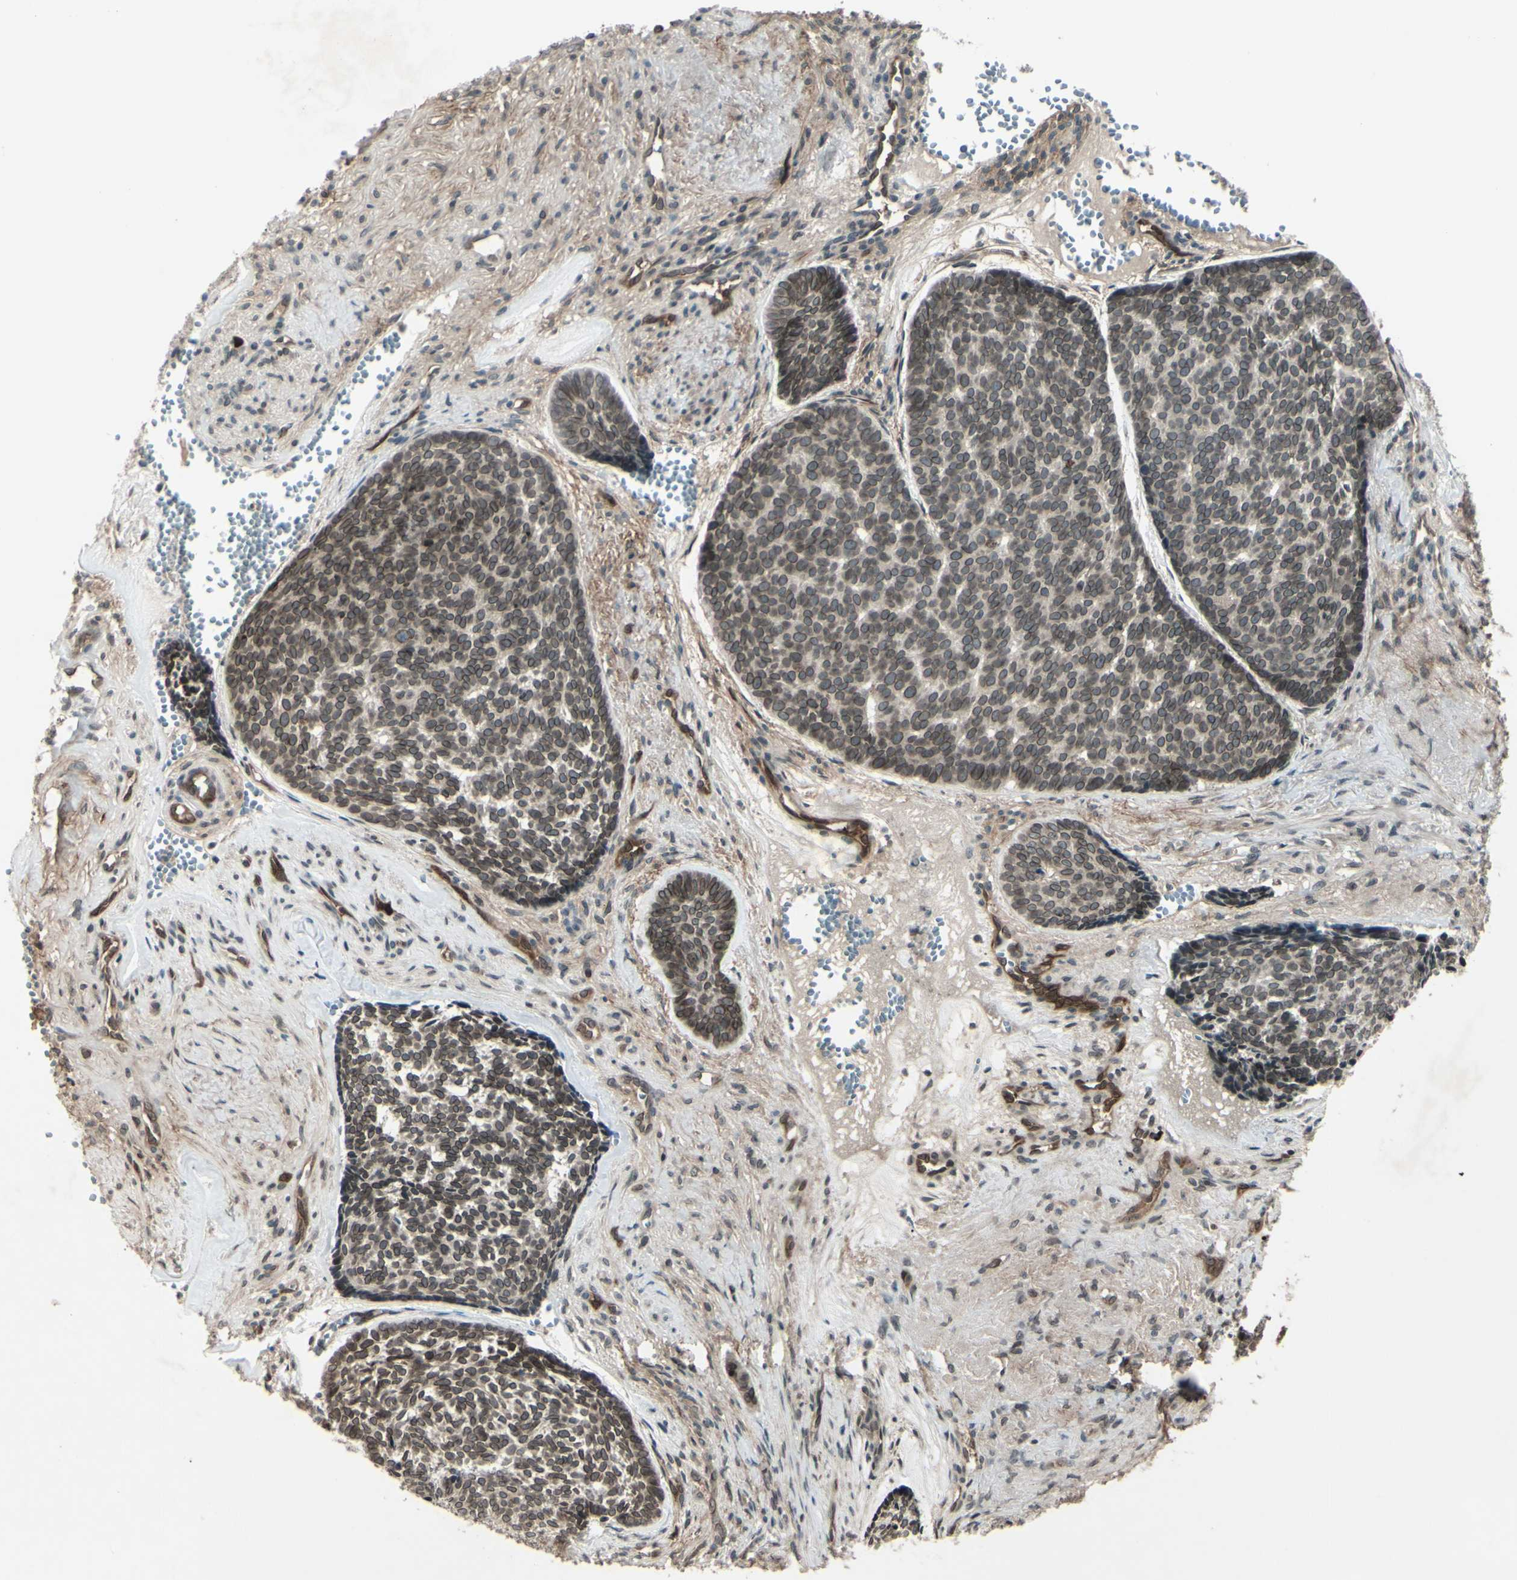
{"staining": {"intensity": "weak", "quantity": ">75%", "location": "cytoplasmic/membranous,nuclear"}, "tissue": "skin cancer", "cell_type": "Tumor cells", "image_type": "cancer", "snomed": [{"axis": "morphology", "description": "Basal cell carcinoma"}, {"axis": "topography", "description": "Skin"}], "caption": "Tumor cells display weak cytoplasmic/membranous and nuclear positivity in approximately >75% of cells in skin basal cell carcinoma.", "gene": "MLF2", "patient": {"sex": "male", "age": 84}}